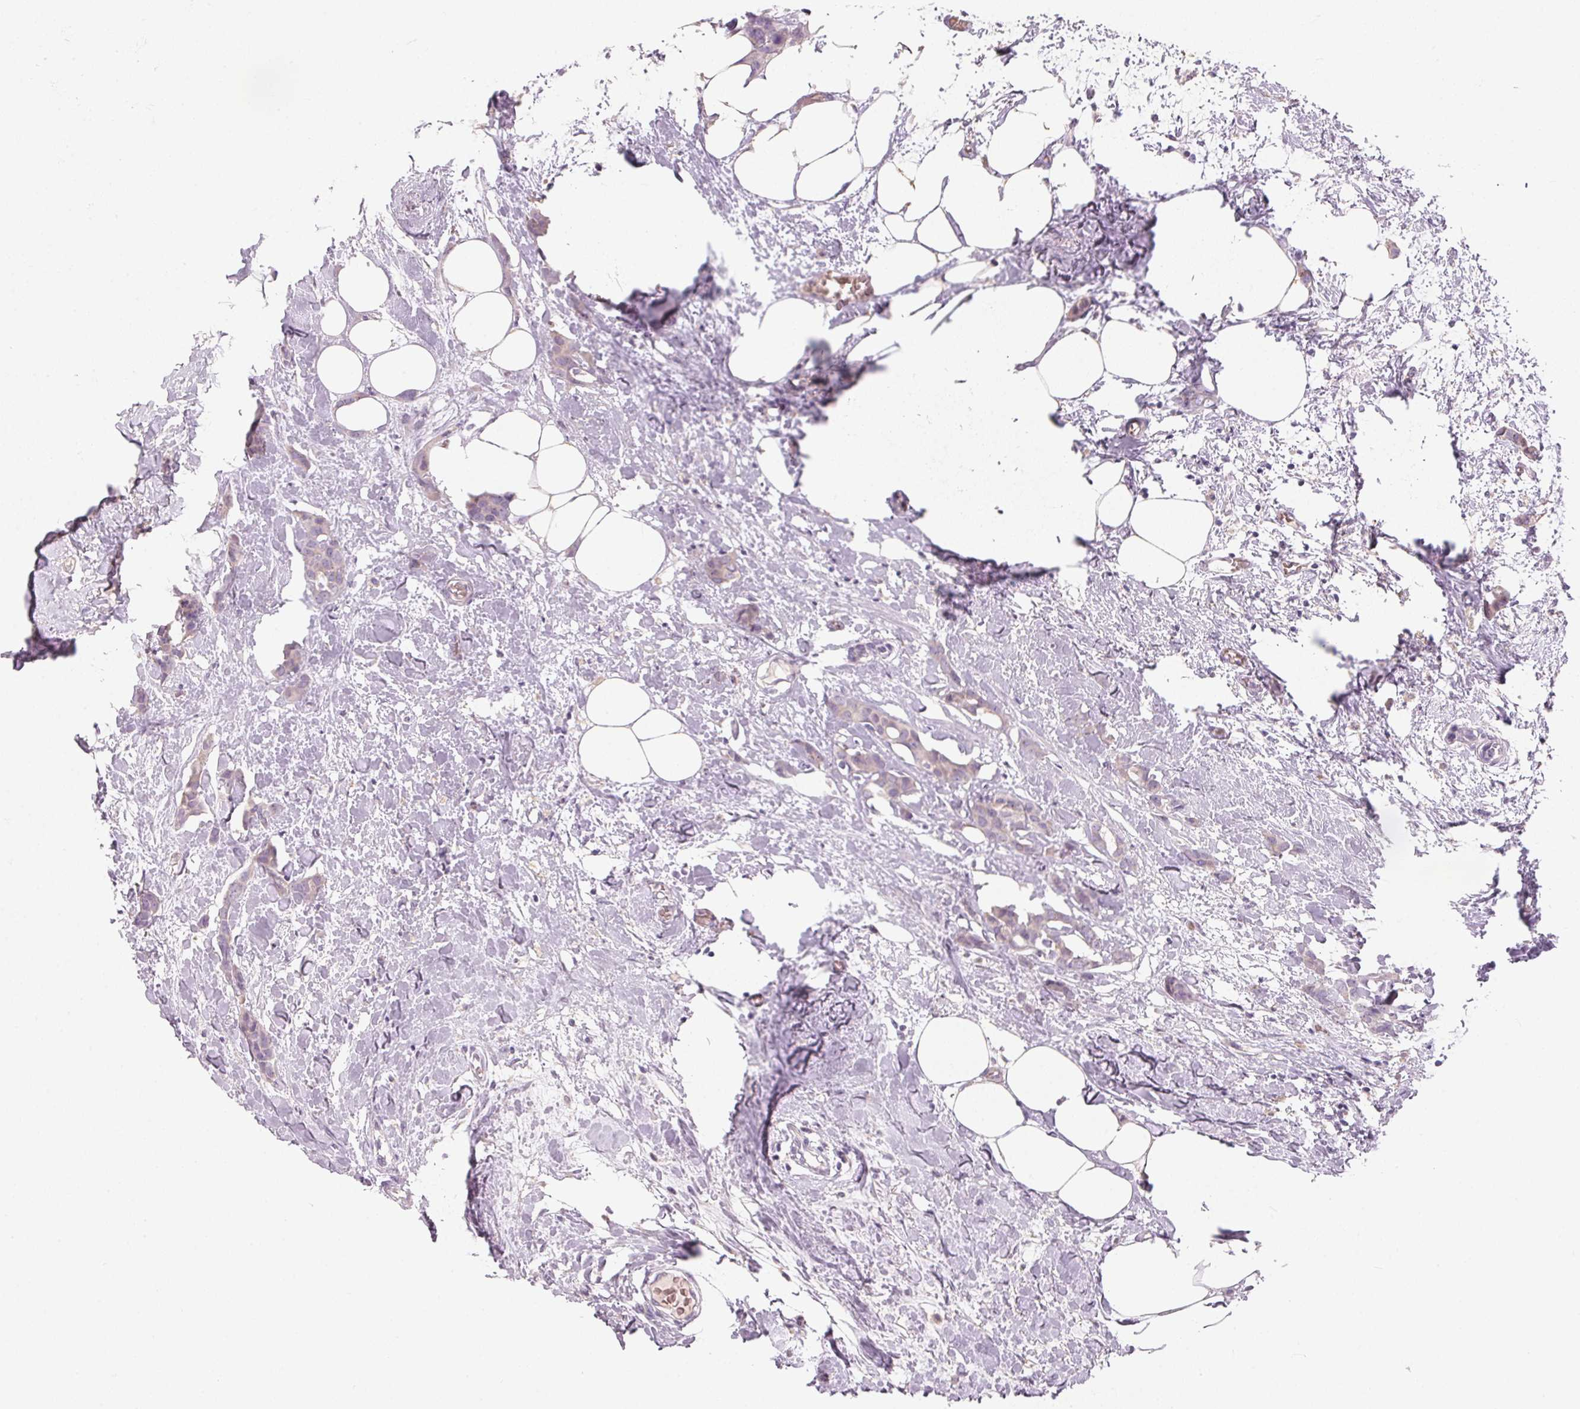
{"staining": {"intensity": "negative", "quantity": "none", "location": "none"}, "tissue": "breast cancer", "cell_type": "Tumor cells", "image_type": "cancer", "snomed": [{"axis": "morphology", "description": "Duct carcinoma"}, {"axis": "topography", "description": "Breast"}], "caption": "Immunohistochemistry histopathology image of human breast cancer (intraductal carcinoma) stained for a protein (brown), which exhibits no staining in tumor cells. (Immunohistochemistry, brightfield microscopy, high magnification).", "gene": "HSD17B1", "patient": {"sex": "female", "age": 62}}